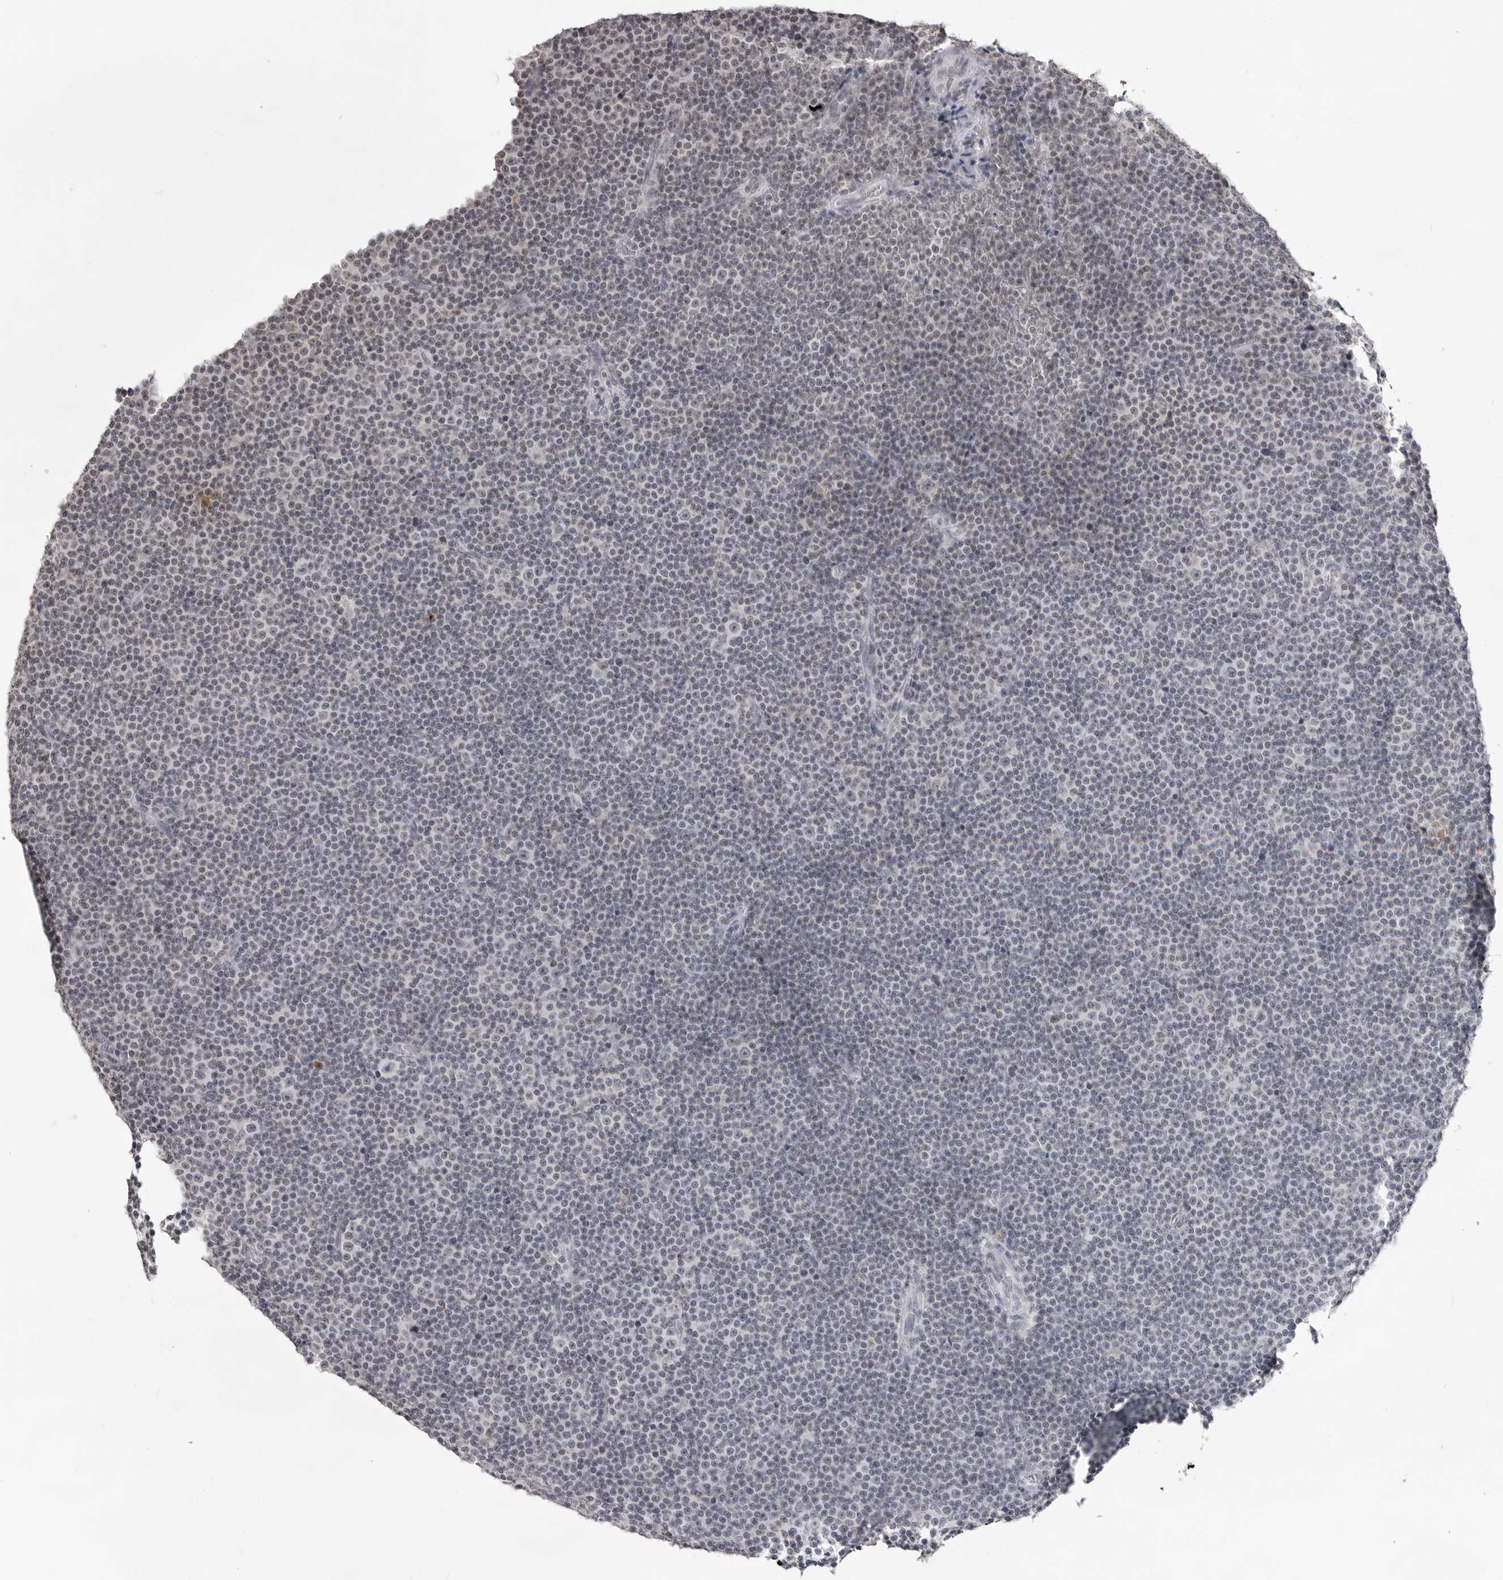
{"staining": {"intensity": "weak", "quantity": "<25%", "location": "nuclear"}, "tissue": "lymphoma", "cell_type": "Tumor cells", "image_type": "cancer", "snomed": [{"axis": "morphology", "description": "Malignant lymphoma, non-Hodgkin's type, Low grade"}, {"axis": "topography", "description": "Lymph node"}], "caption": "Lymphoma stained for a protein using immunohistochemistry (IHC) reveals no positivity tumor cells.", "gene": "NTM", "patient": {"sex": "female", "age": 67}}